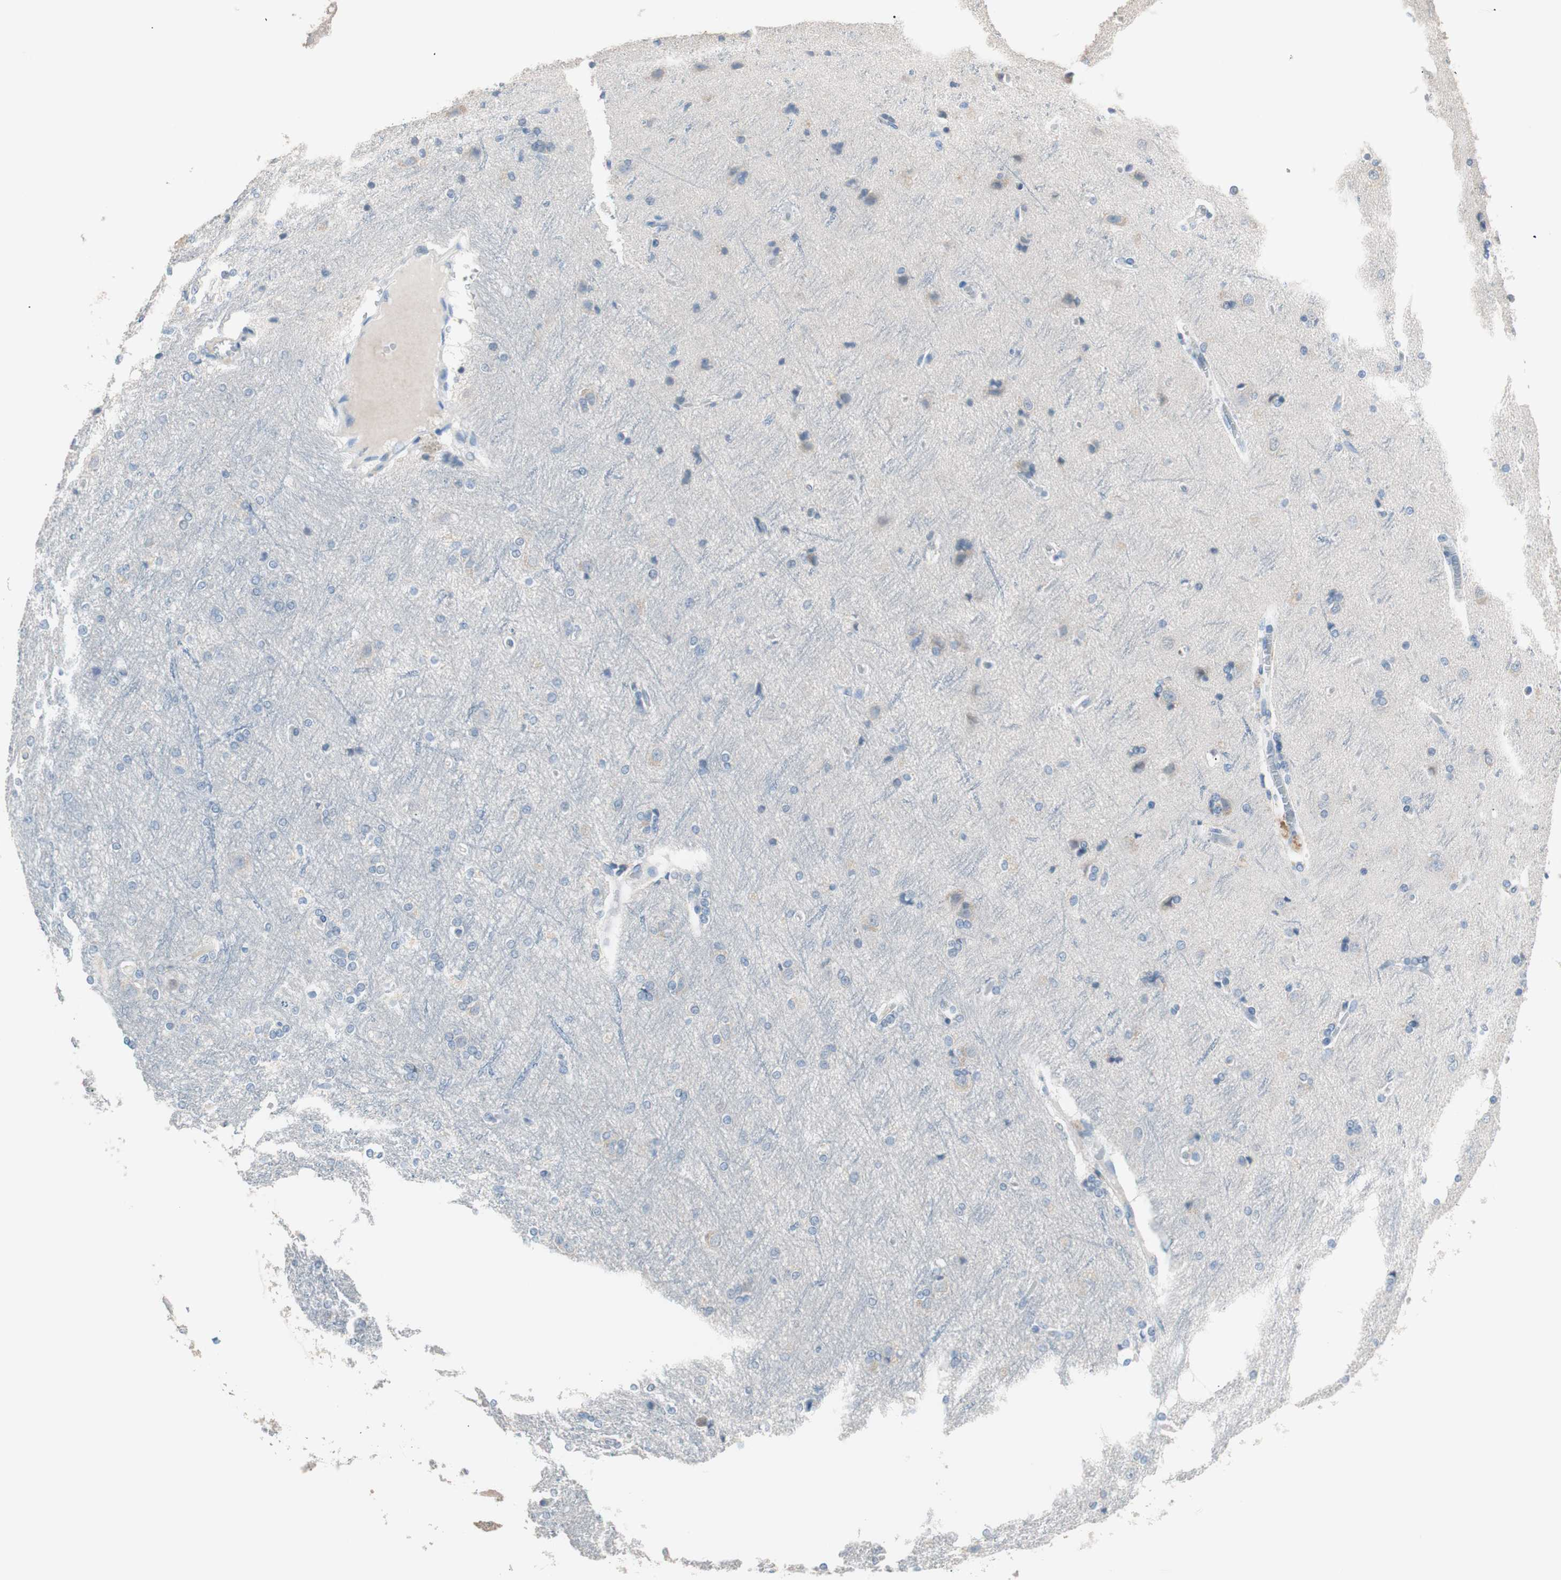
{"staining": {"intensity": "negative", "quantity": "none", "location": "none"}, "tissue": "cerebral cortex", "cell_type": "Endothelial cells", "image_type": "normal", "snomed": [{"axis": "morphology", "description": "Normal tissue, NOS"}, {"axis": "topography", "description": "Cerebral cortex"}], "caption": "A photomicrograph of cerebral cortex stained for a protein demonstrates no brown staining in endothelial cells. The staining was performed using DAB (3,3'-diaminobenzidine) to visualize the protein expression in brown, while the nuclei were stained in blue with hematoxylin (Magnification: 20x).", "gene": "VIL1", "patient": {"sex": "female", "age": 54}}